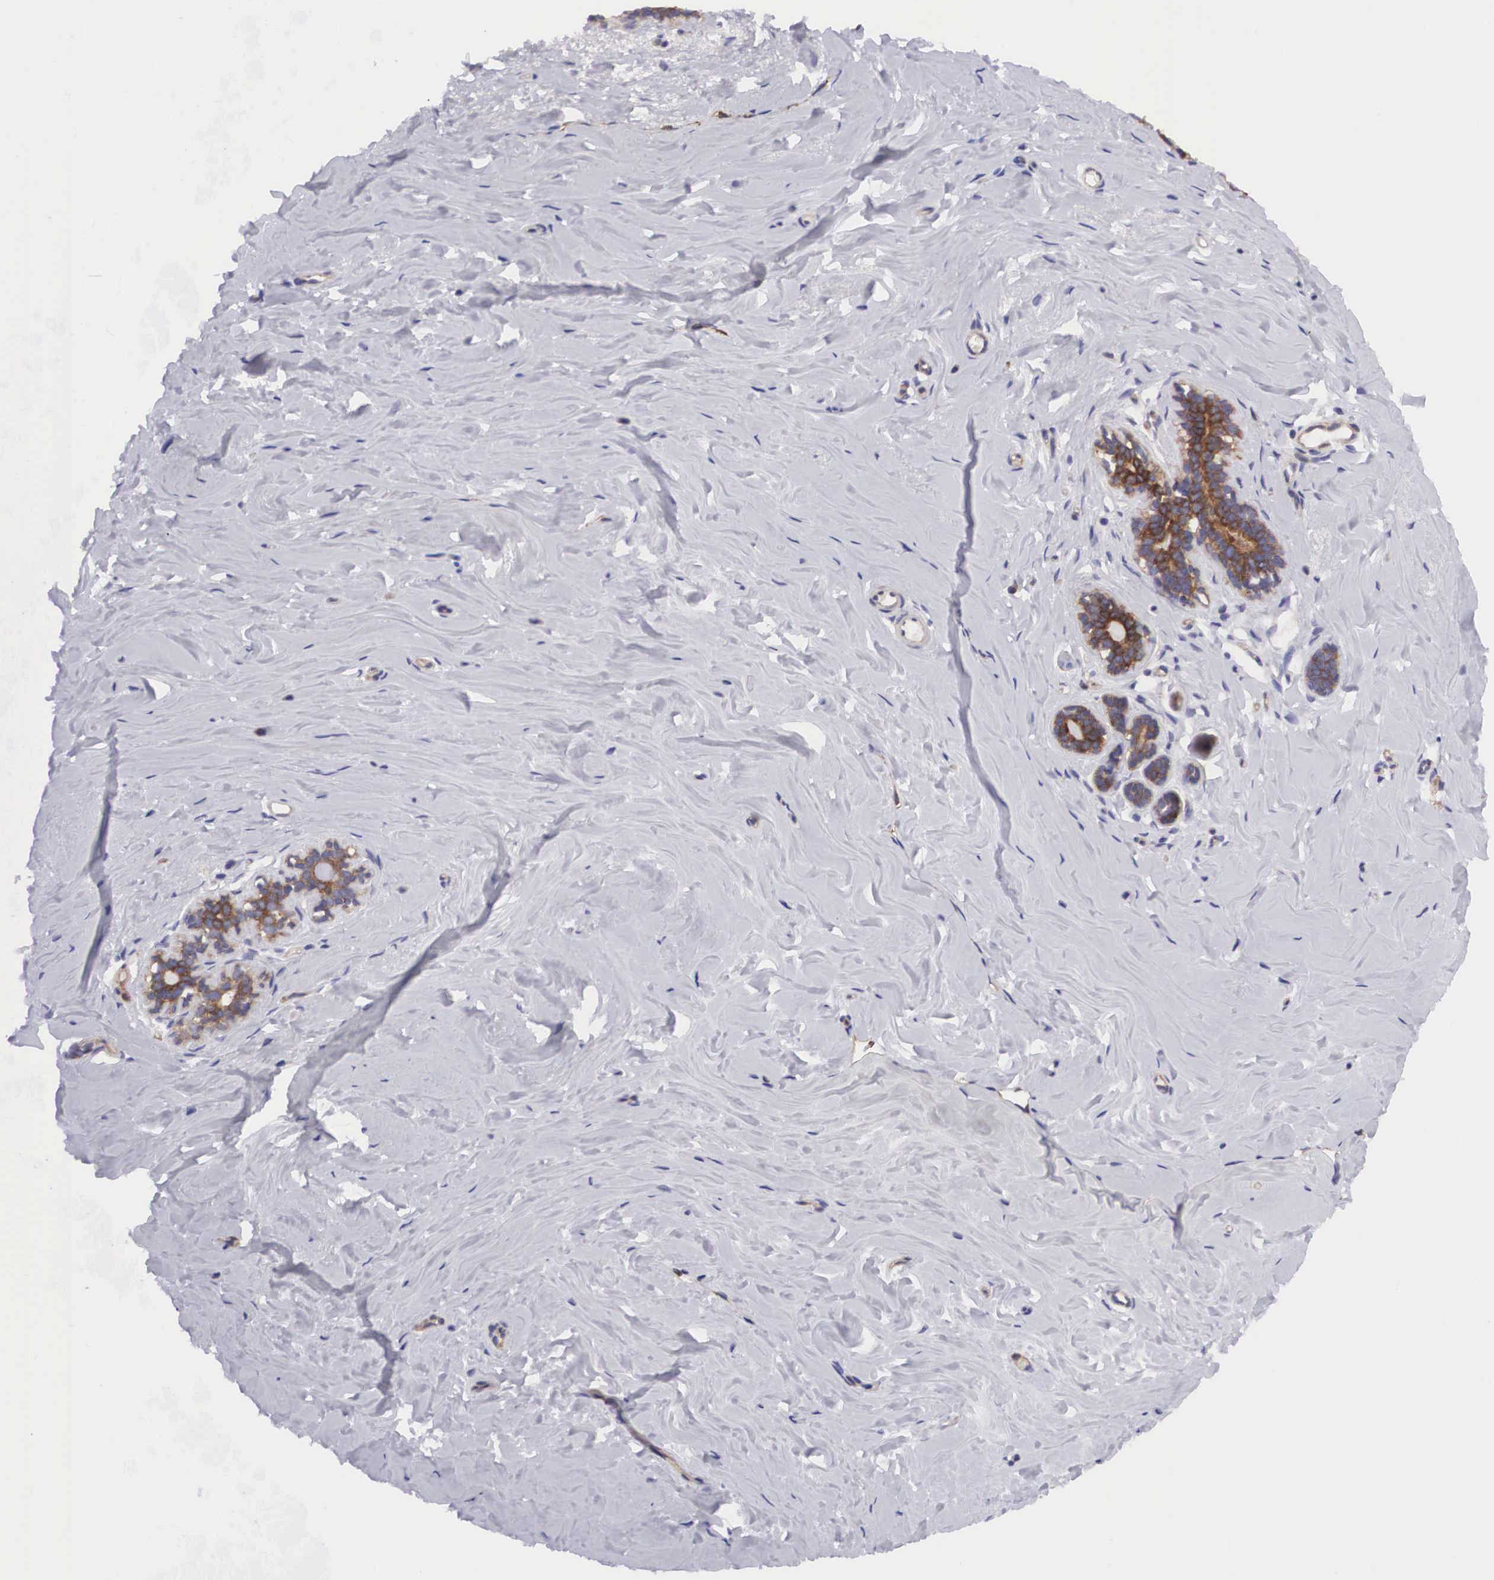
{"staining": {"intensity": "negative", "quantity": "none", "location": "none"}, "tissue": "breast", "cell_type": "Adipocytes", "image_type": "normal", "snomed": [{"axis": "morphology", "description": "Normal tissue, NOS"}, {"axis": "topography", "description": "Breast"}], "caption": "IHC photomicrograph of benign breast: human breast stained with DAB (3,3'-diaminobenzidine) displays no significant protein staining in adipocytes.", "gene": "BCAR1", "patient": {"sex": "female", "age": 45}}